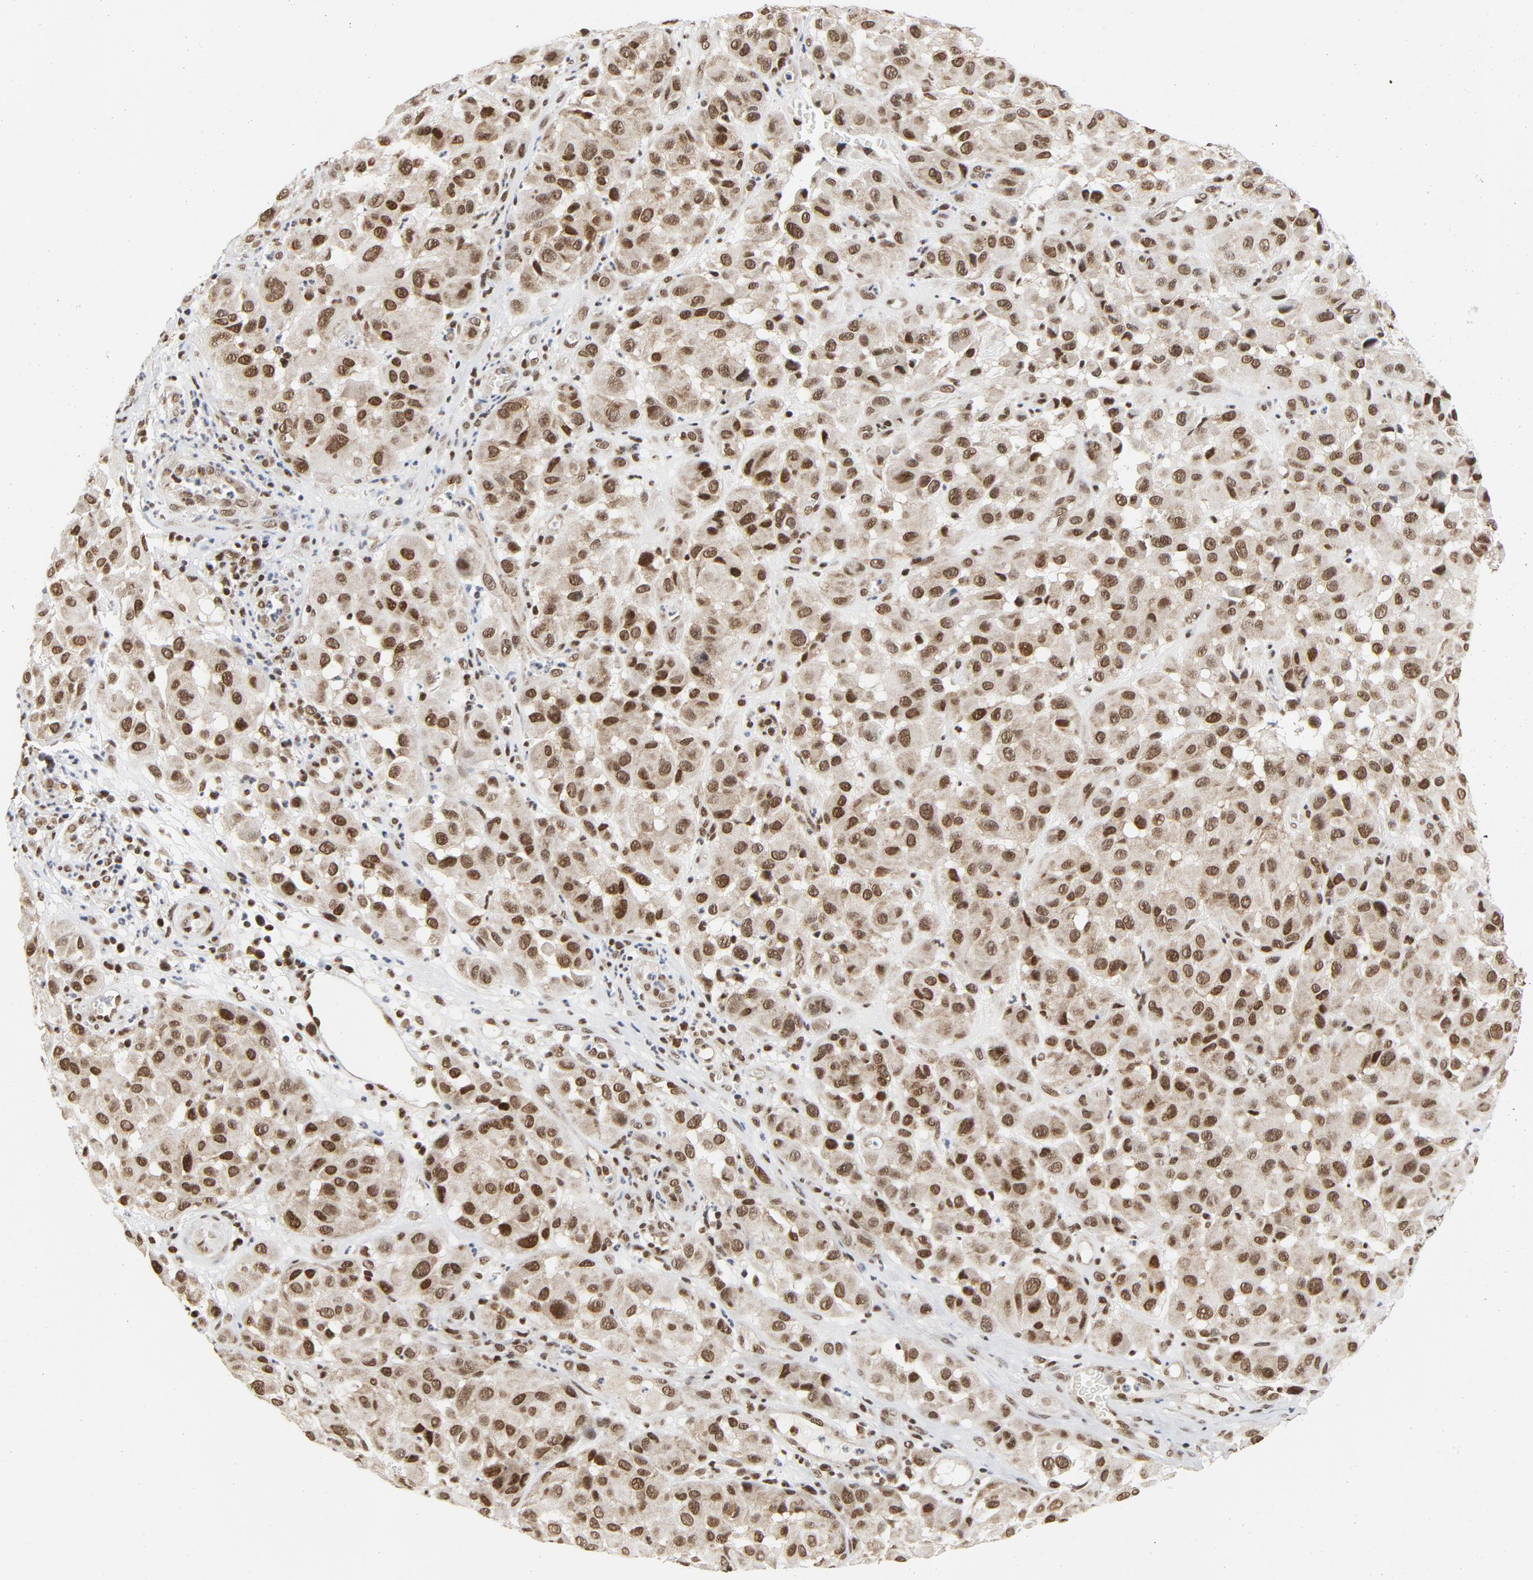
{"staining": {"intensity": "strong", "quantity": ">75%", "location": "nuclear"}, "tissue": "melanoma", "cell_type": "Tumor cells", "image_type": "cancer", "snomed": [{"axis": "morphology", "description": "Malignant melanoma, NOS"}, {"axis": "topography", "description": "Skin"}], "caption": "A brown stain highlights strong nuclear expression of a protein in malignant melanoma tumor cells.", "gene": "ERCC1", "patient": {"sex": "female", "age": 21}}